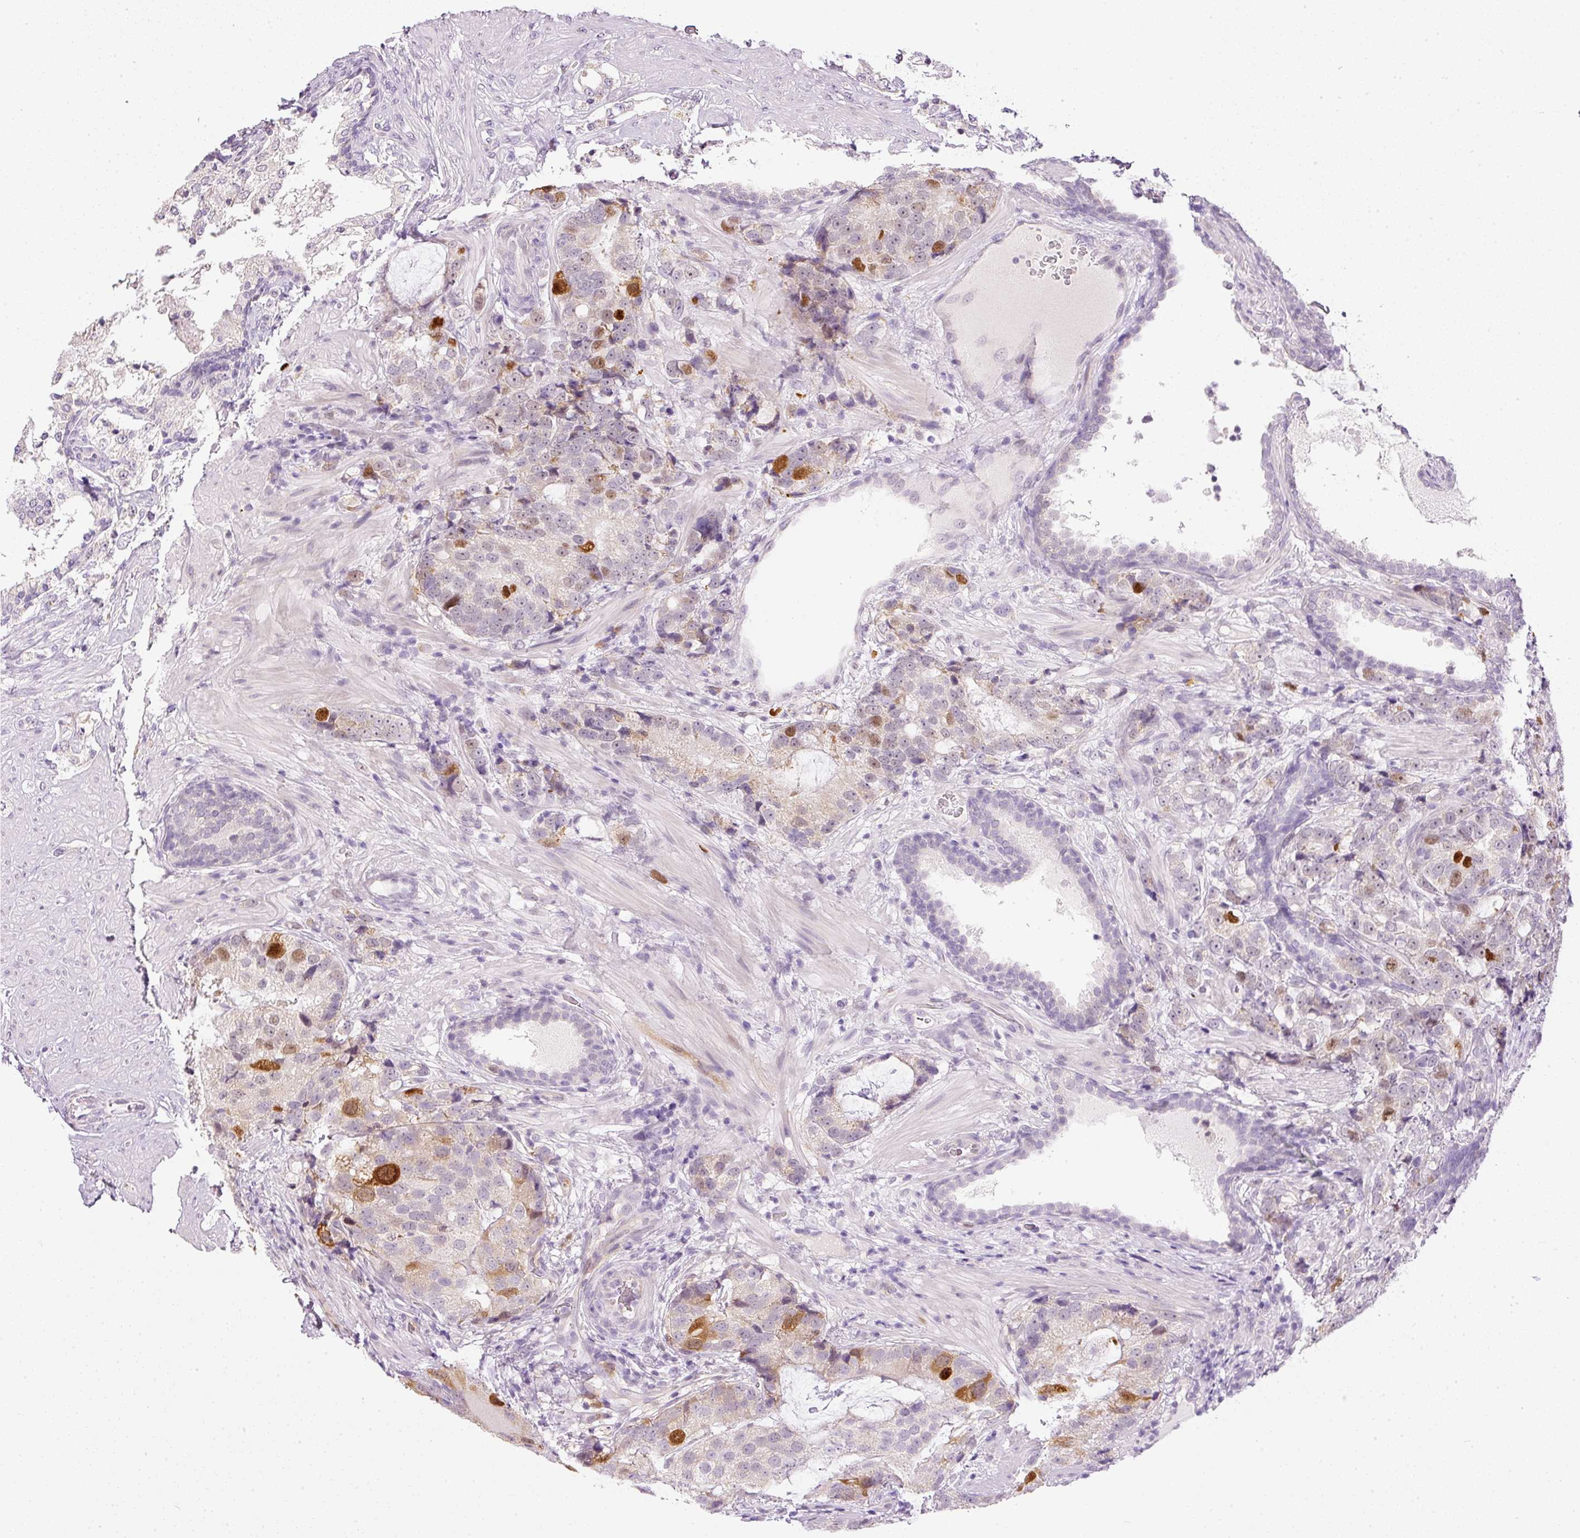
{"staining": {"intensity": "strong", "quantity": "<25%", "location": "cytoplasmic/membranous,nuclear"}, "tissue": "prostate cancer", "cell_type": "Tumor cells", "image_type": "cancer", "snomed": [{"axis": "morphology", "description": "Adenocarcinoma, High grade"}, {"axis": "topography", "description": "Prostate"}], "caption": "An IHC image of neoplastic tissue is shown. Protein staining in brown labels strong cytoplasmic/membranous and nuclear positivity in high-grade adenocarcinoma (prostate) within tumor cells.", "gene": "KPNA2", "patient": {"sex": "male", "age": 67}}